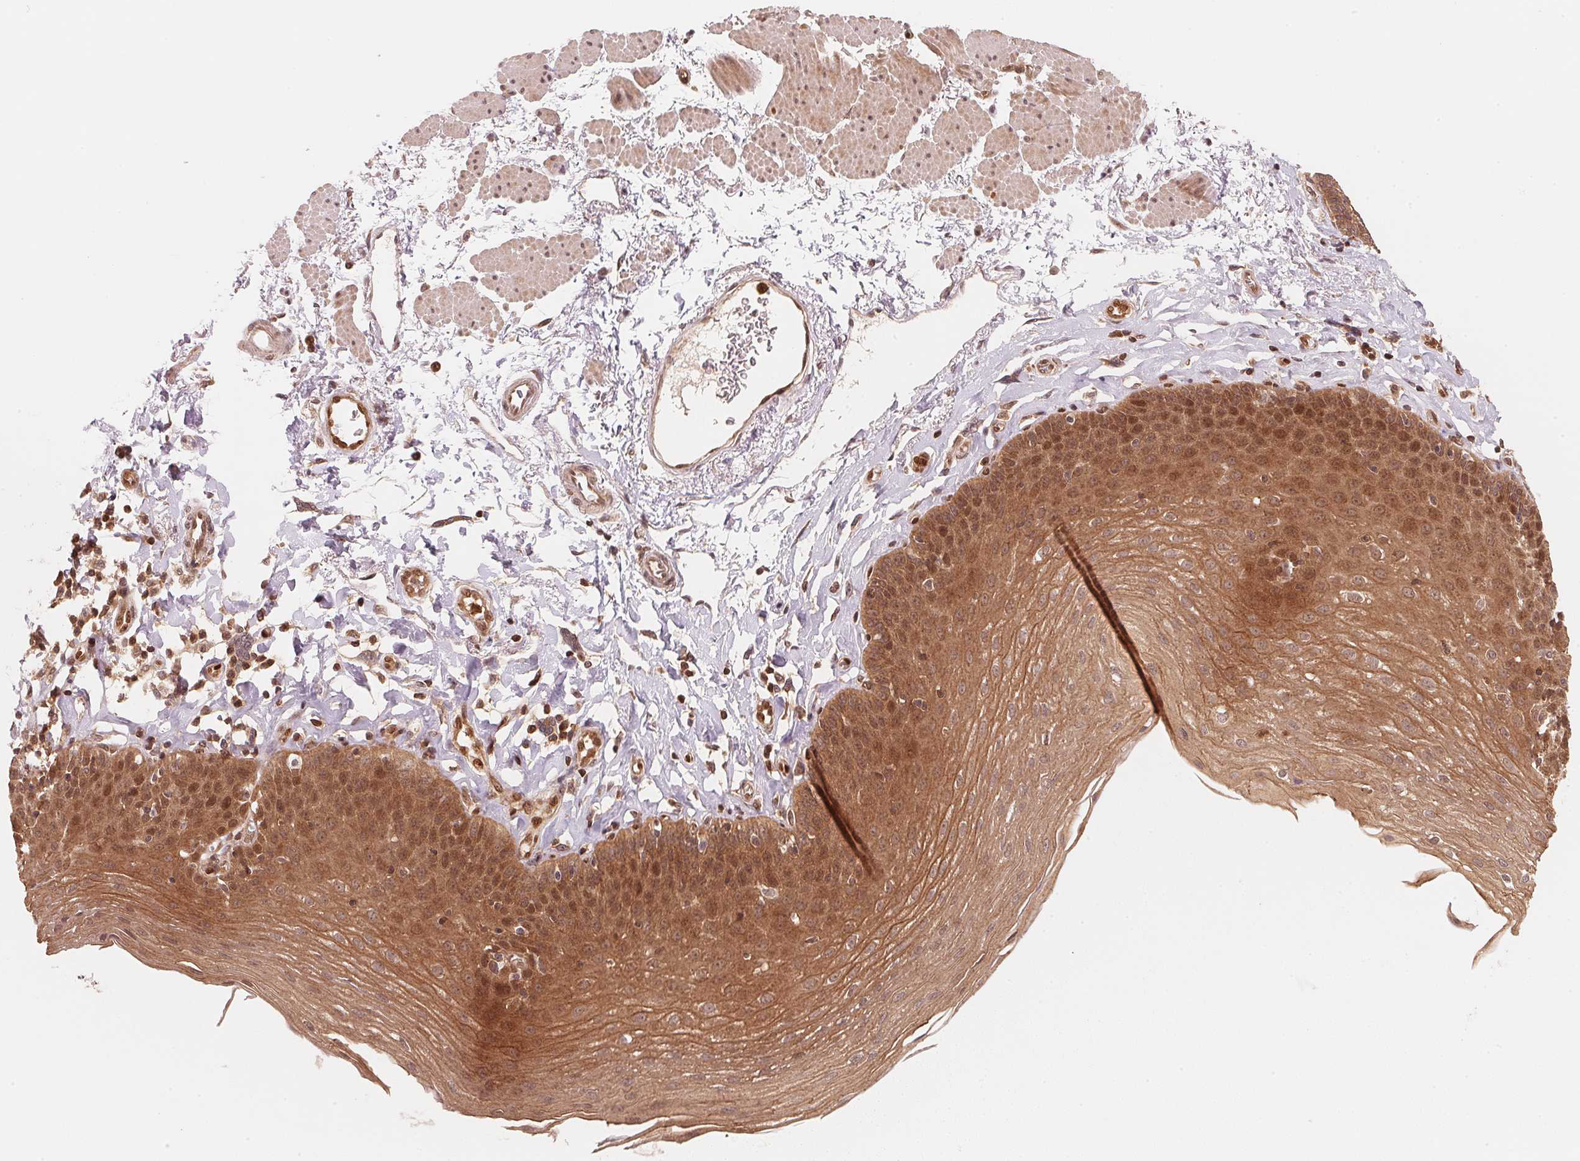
{"staining": {"intensity": "moderate", "quantity": ">75%", "location": "cytoplasmic/membranous,nuclear"}, "tissue": "esophagus", "cell_type": "Squamous epithelial cells", "image_type": "normal", "snomed": [{"axis": "morphology", "description": "Normal tissue, NOS"}, {"axis": "topography", "description": "Esophagus"}], "caption": "Esophagus stained with DAB (3,3'-diaminobenzidine) immunohistochemistry (IHC) reveals medium levels of moderate cytoplasmic/membranous,nuclear expression in about >75% of squamous epithelial cells.", "gene": "CCDC102B", "patient": {"sex": "female", "age": 81}}